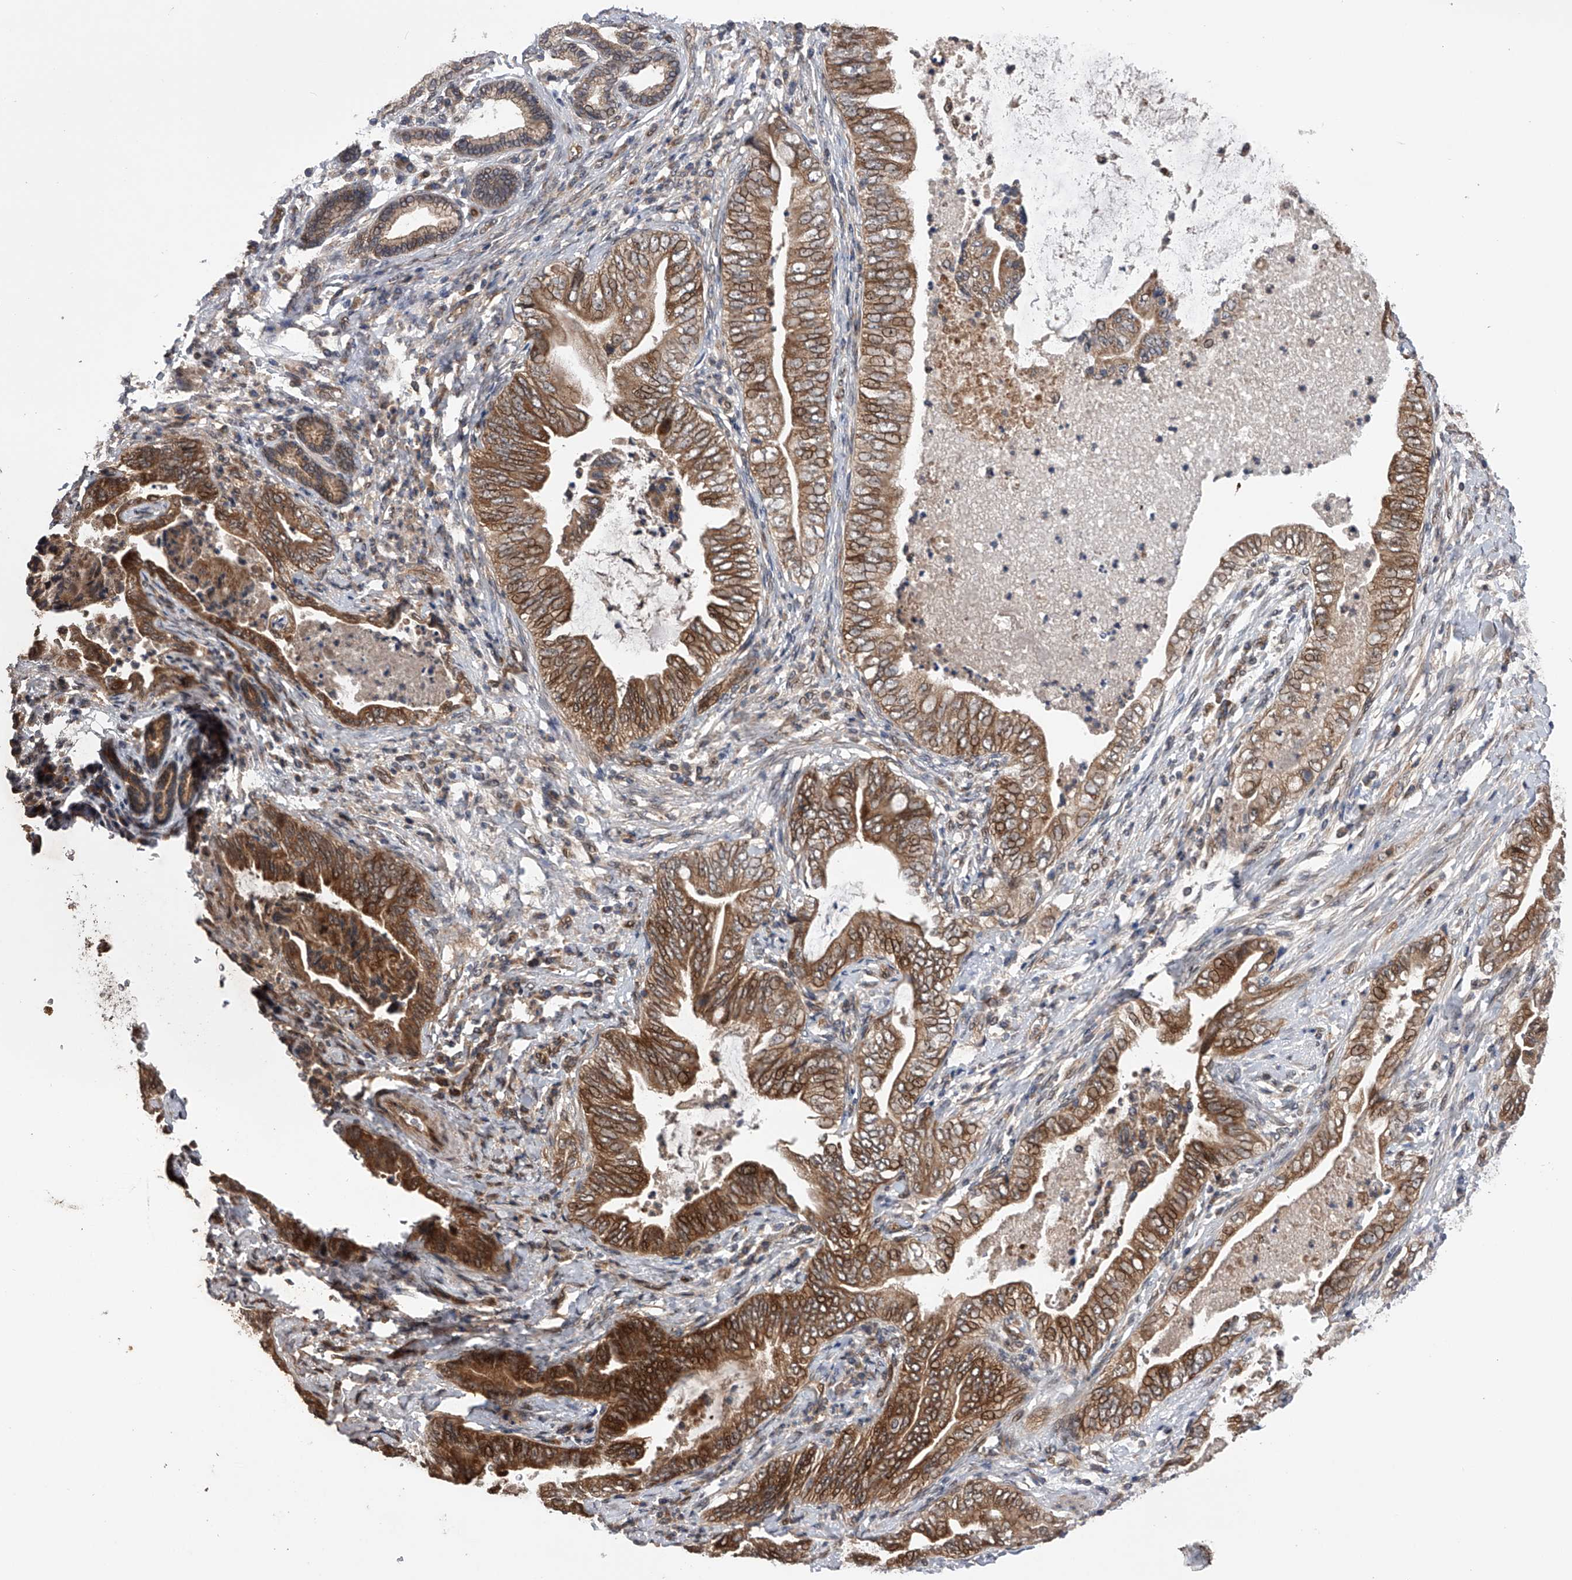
{"staining": {"intensity": "strong", "quantity": ">75%", "location": "cytoplasmic/membranous,nuclear"}, "tissue": "pancreatic cancer", "cell_type": "Tumor cells", "image_type": "cancer", "snomed": [{"axis": "morphology", "description": "Adenocarcinoma, NOS"}, {"axis": "topography", "description": "Pancreas"}], "caption": "A brown stain highlights strong cytoplasmic/membranous and nuclear staining of a protein in human pancreatic cancer (adenocarcinoma) tumor cells. (IHC, brightfield microscopy, high magnification).", "gene": "MAP3K11", "patient": {"sex": "male", "age": 75}}